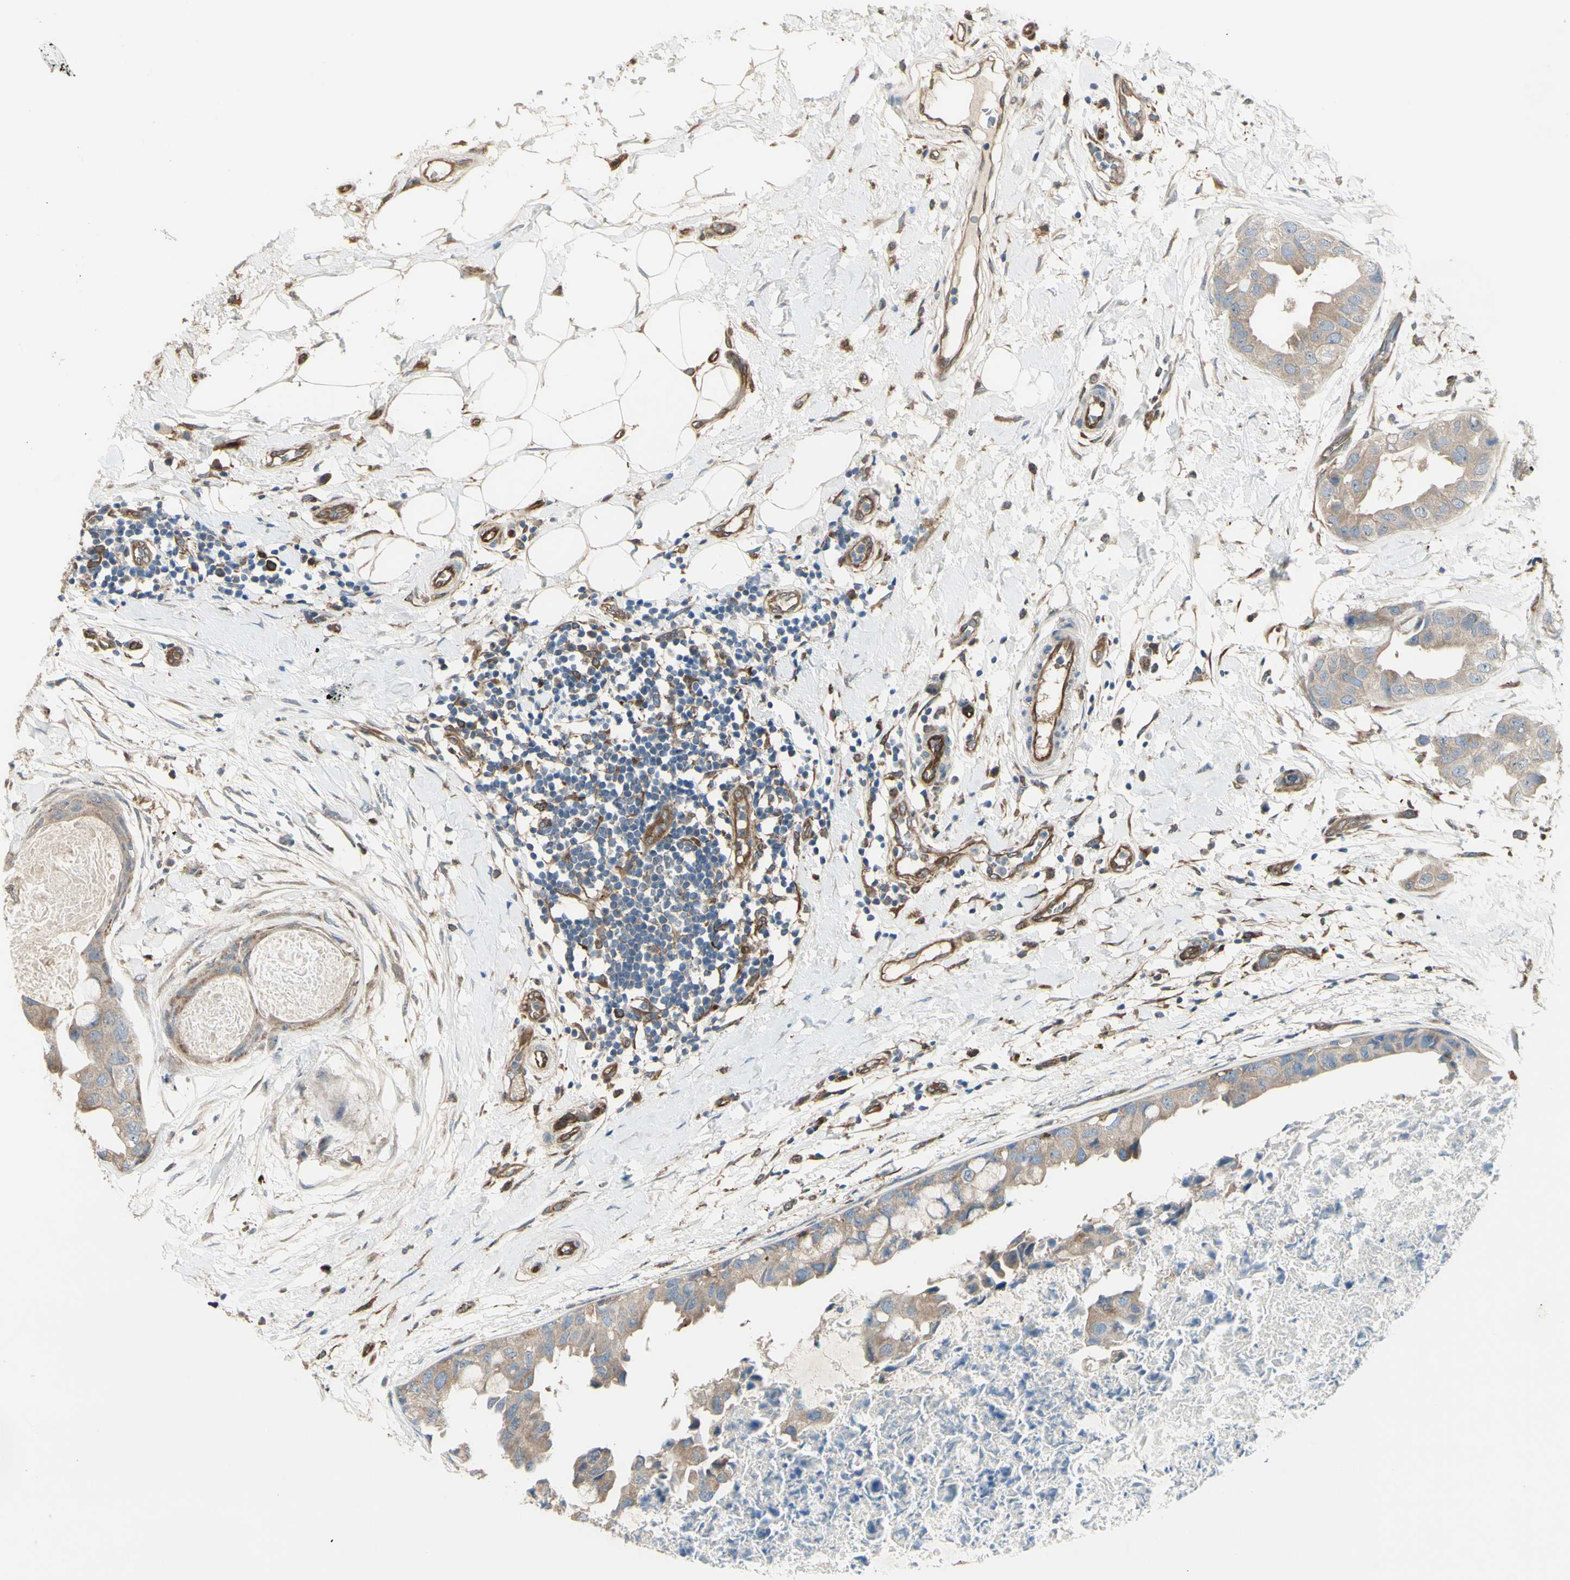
{"staining": {"intensity": "weak", "quantity": ">75%", "location": "cytoplasmic/membranous"}, "tissue": "breast cancer", "cell_type": "Tumor cells", "image_type": "cancer", "snomed": [{"axis": "morphology", "description": "Duct carcinoma"}, {"axis": "topography", "description": "Breast"}], "caption": "Breast infiltrating ductal carcinoma stained with a brown dye demonstrates weak cytoplasmic/membranous positive staining in approximately >75% of tumor cells.", "gene": "IGSF9B", "patient": {"sex": "female", "age": 40}}